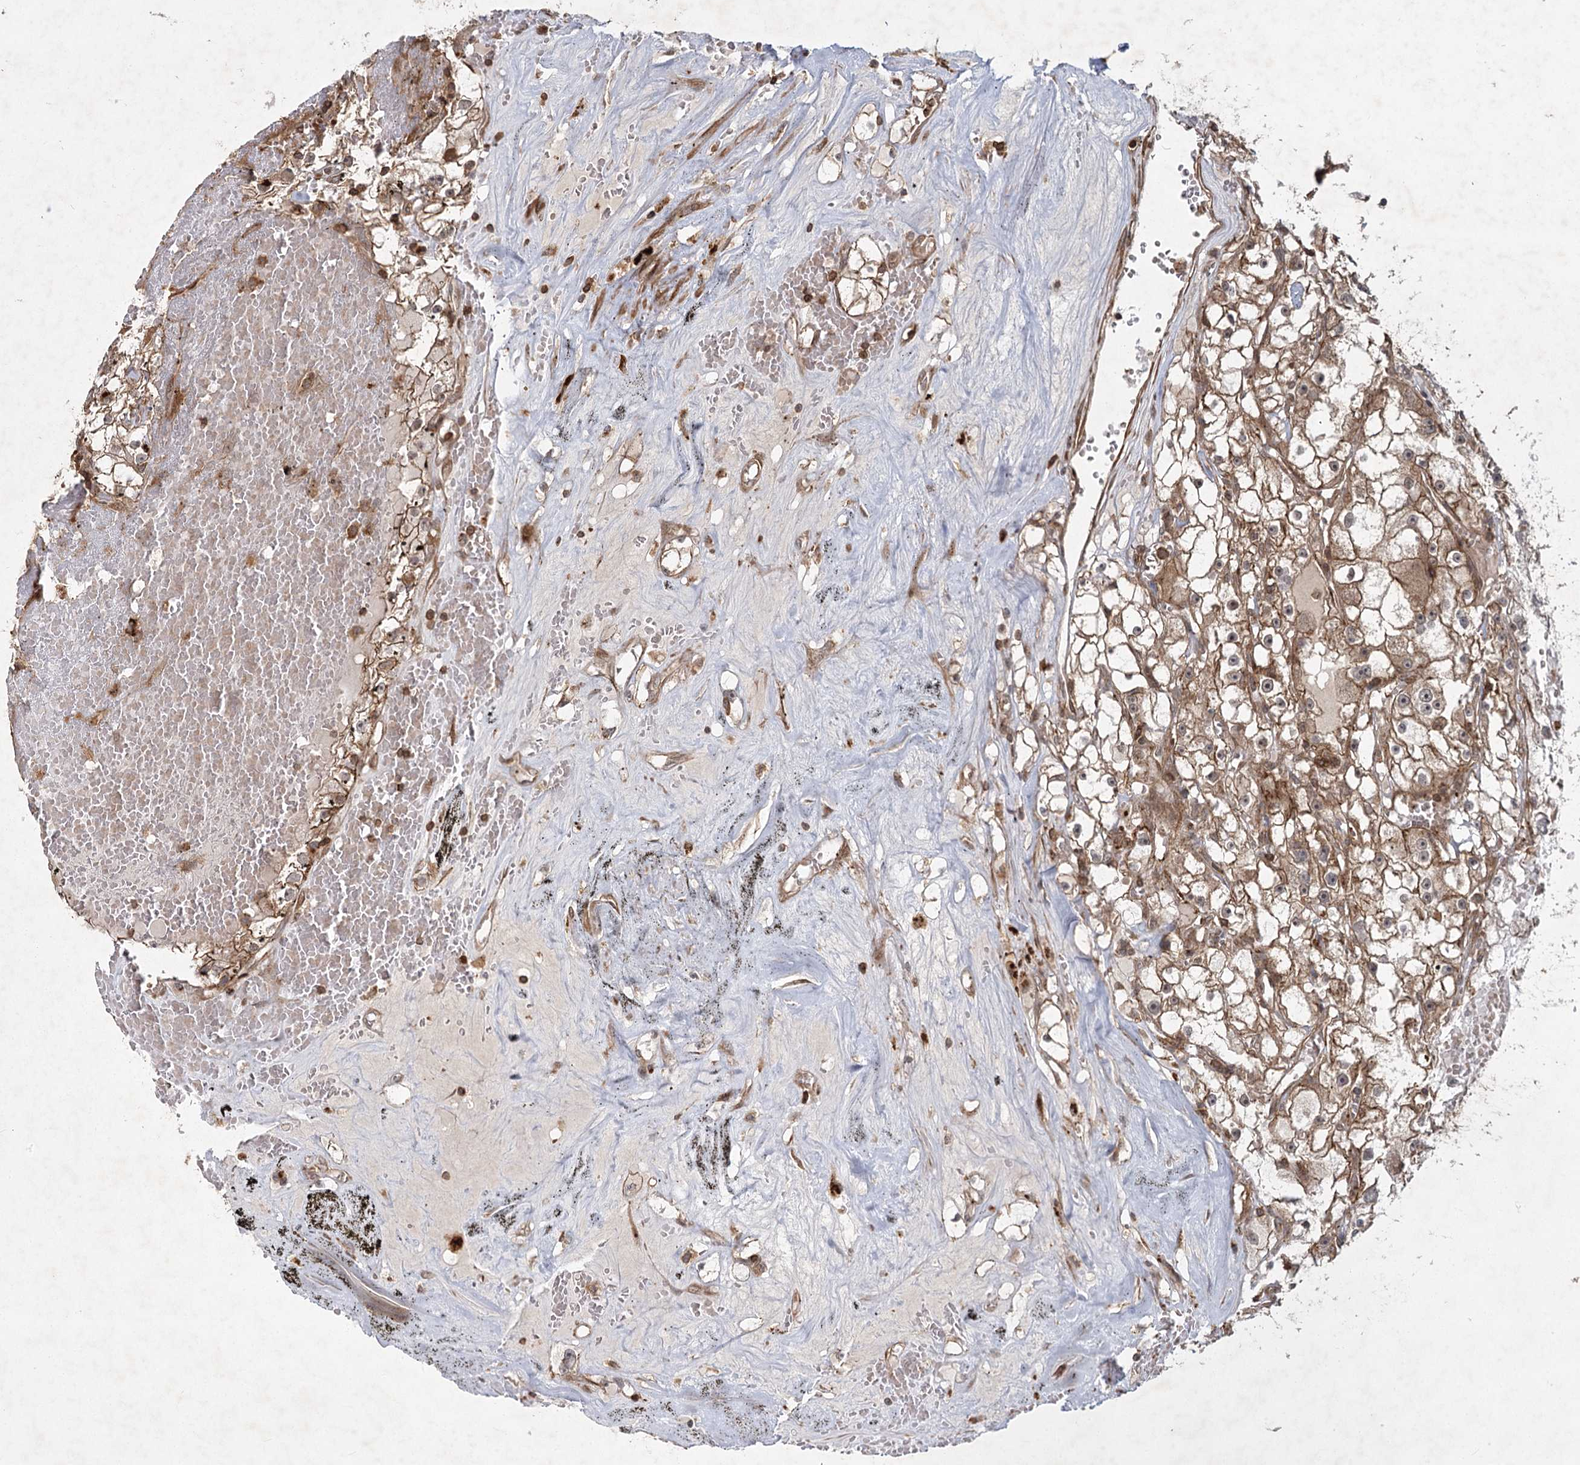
{"staining": {"intensity": "moderate", "quantity": ">75%", "location": "cytoplasmic/membranous"}, "tissue": "renal cancer", "cell_type": "Tumor cells", "image_type": "cancer", "snomed": [{"axis": "morphology", "description": "Adenocarcinoma, NOS"}, {"axis": "topography", "description": "Kidney"}], "caption": "Tumor cells exhibit medium levels of moderate cytoplasmic/membranous positivity in about >75% of cells in human renal cancer (adenocarcinoma). Nuclei are stained in blue.", "gene": "MDFIC", "patient": {"sex": "male", "age": 56}}